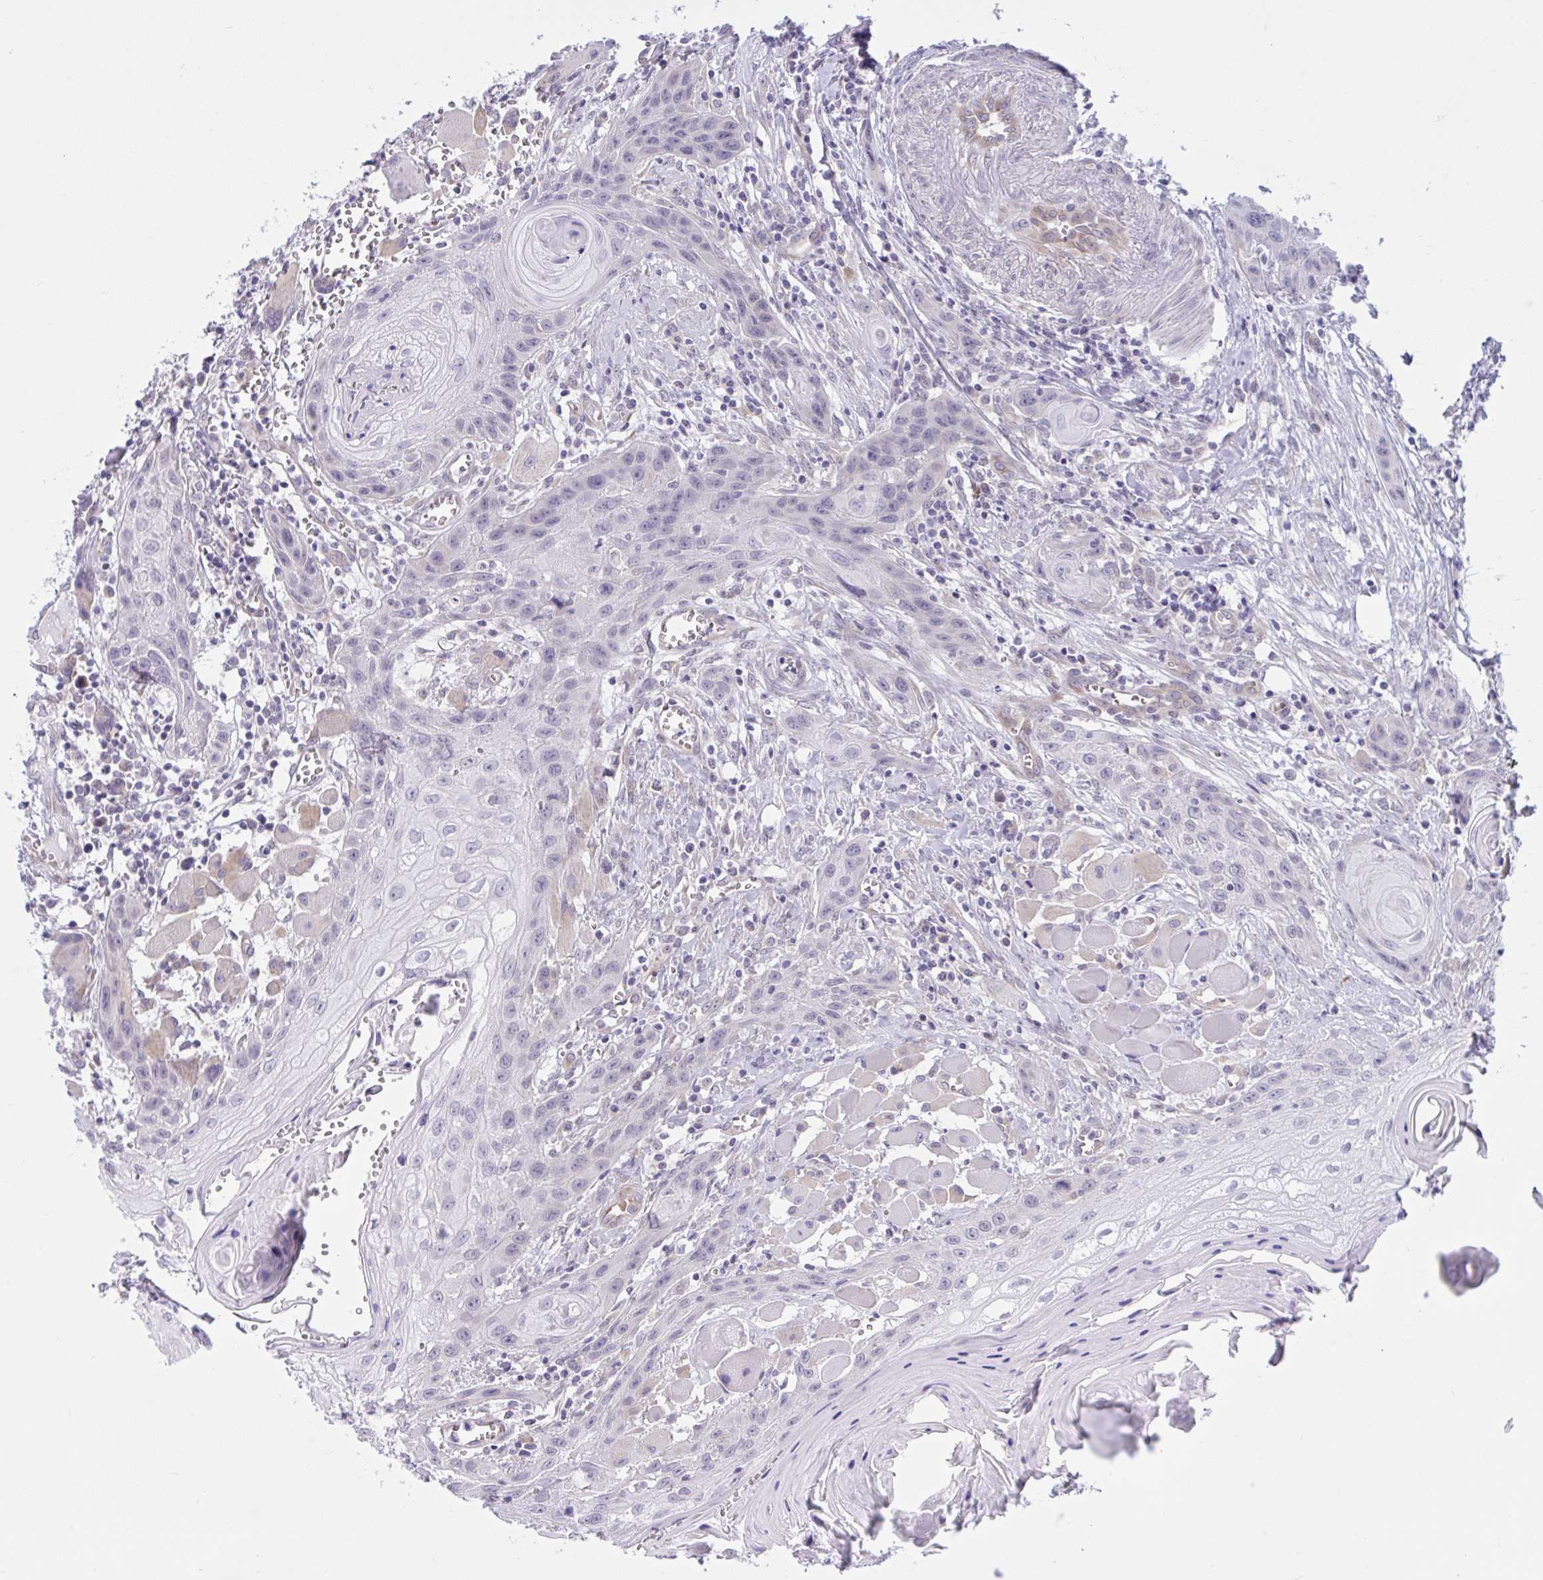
{"staining": {"intensity": "negative", "quantity": "none", "location": "none"}, "tissue": "head and neck cancer", "cell_type": "Tumor cells", "image_type": "cancer", "snomed": [{"axis": "morphology", "description": "Squamous cell carcinoma, NOS"}, {"axis": "topography", "description": "Oral tissue"}, {"axis": "topography", "description": "Head-Neck"}], "caption": "Tumor cells show no significant protein positivity in head and neck cancer.", "gene": "CAMLG", "patient": {"sex": "male", "age": 58}}